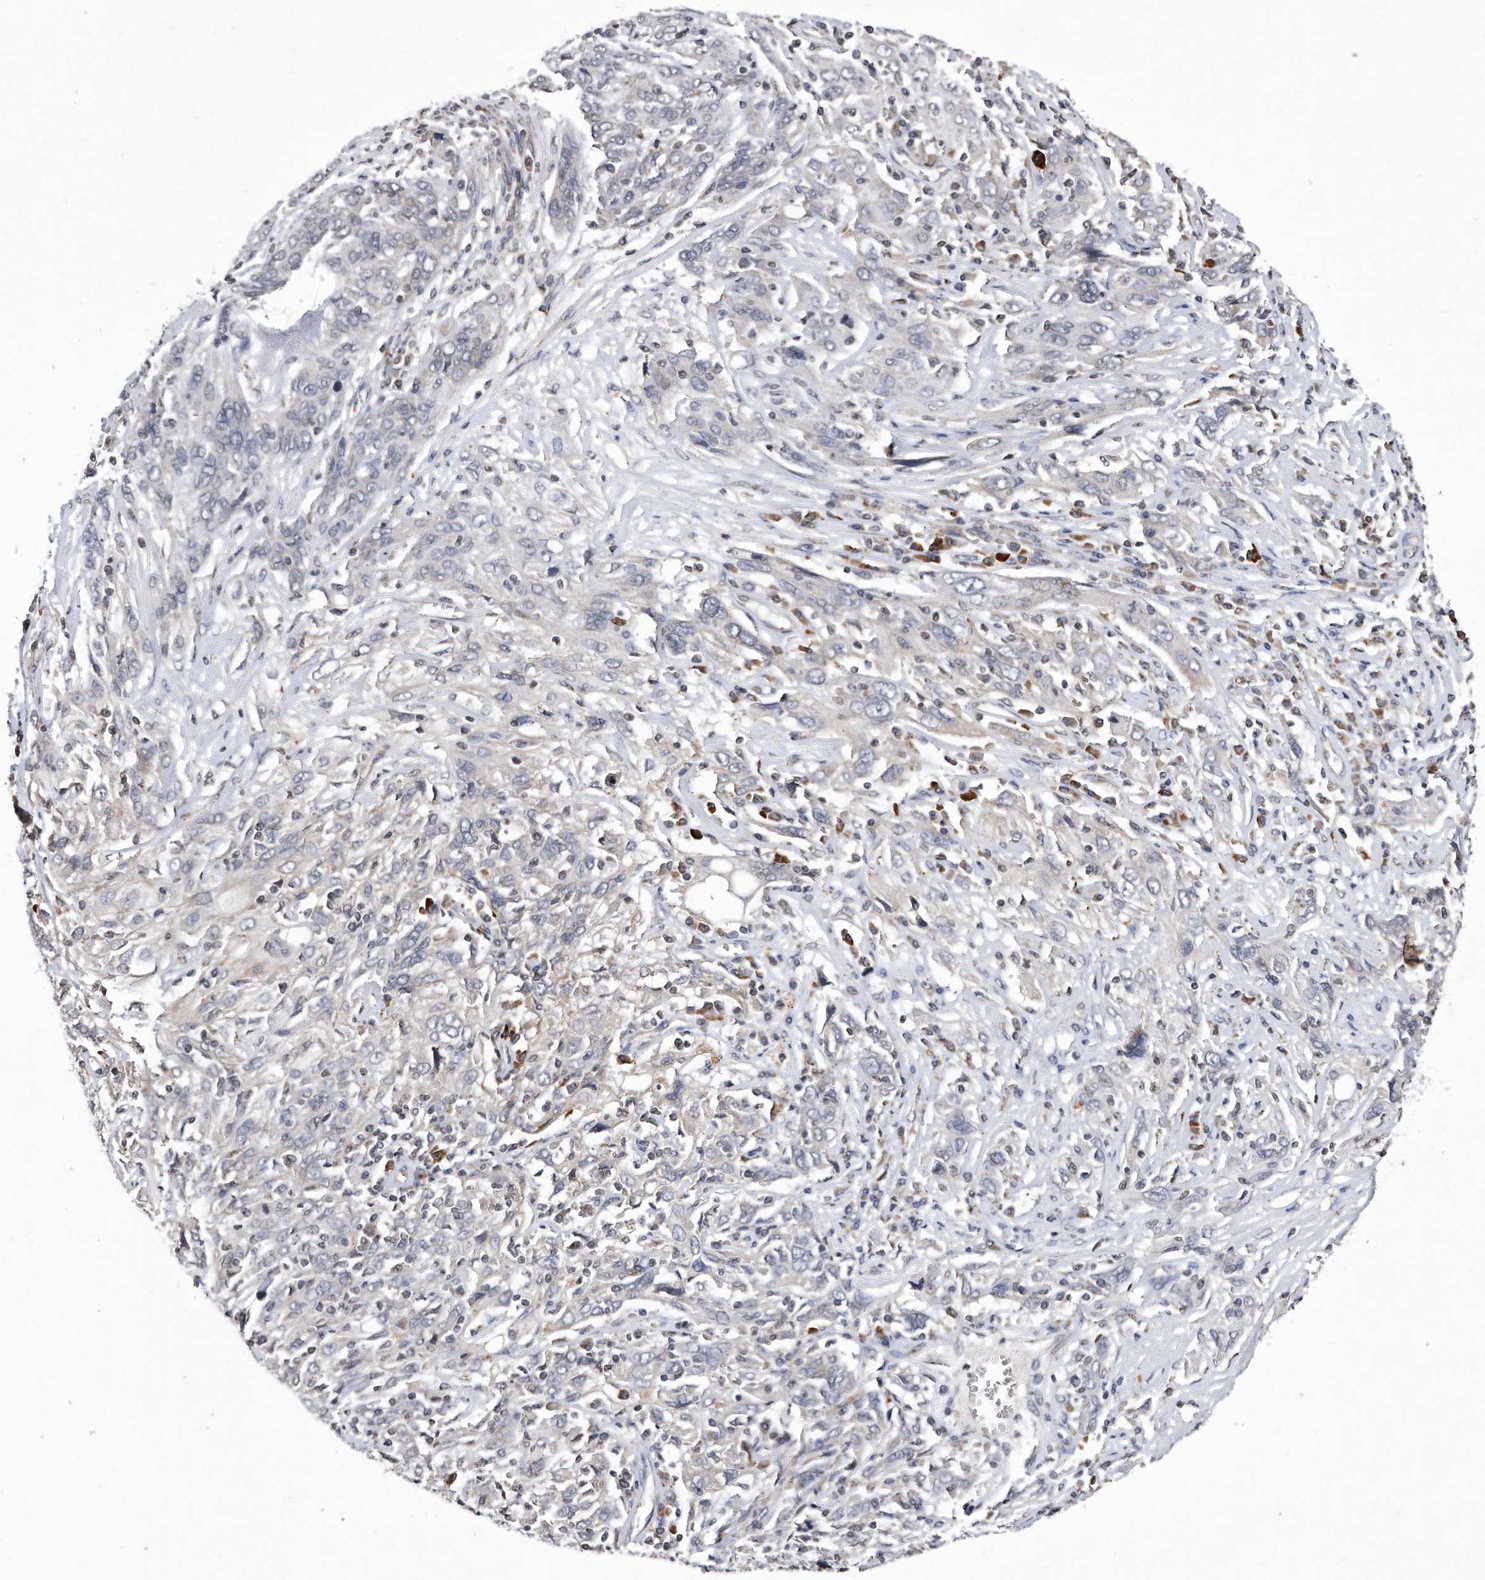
{"staining": {"intensity": "negative", "quantity": "none", "location": "none"}, "tissue": "cervical cancer", "cell_type": "Tumor cells", "image_type": "cancer", "snomed": [{"axis": "morphology", "description": "Squamous cell carcinoma, NOS"}, {"axis": "topography", "description": "Cervix"}], "caption": "Immunohistochemistry (IHC) histopathology image of neoplastic tissue: human cervical squamous cell carcinoma stained with DAB displays no significant protein expression in tumor cells.", "gene": "DAB1", "patient": {"sex": "female", "age": 46}}